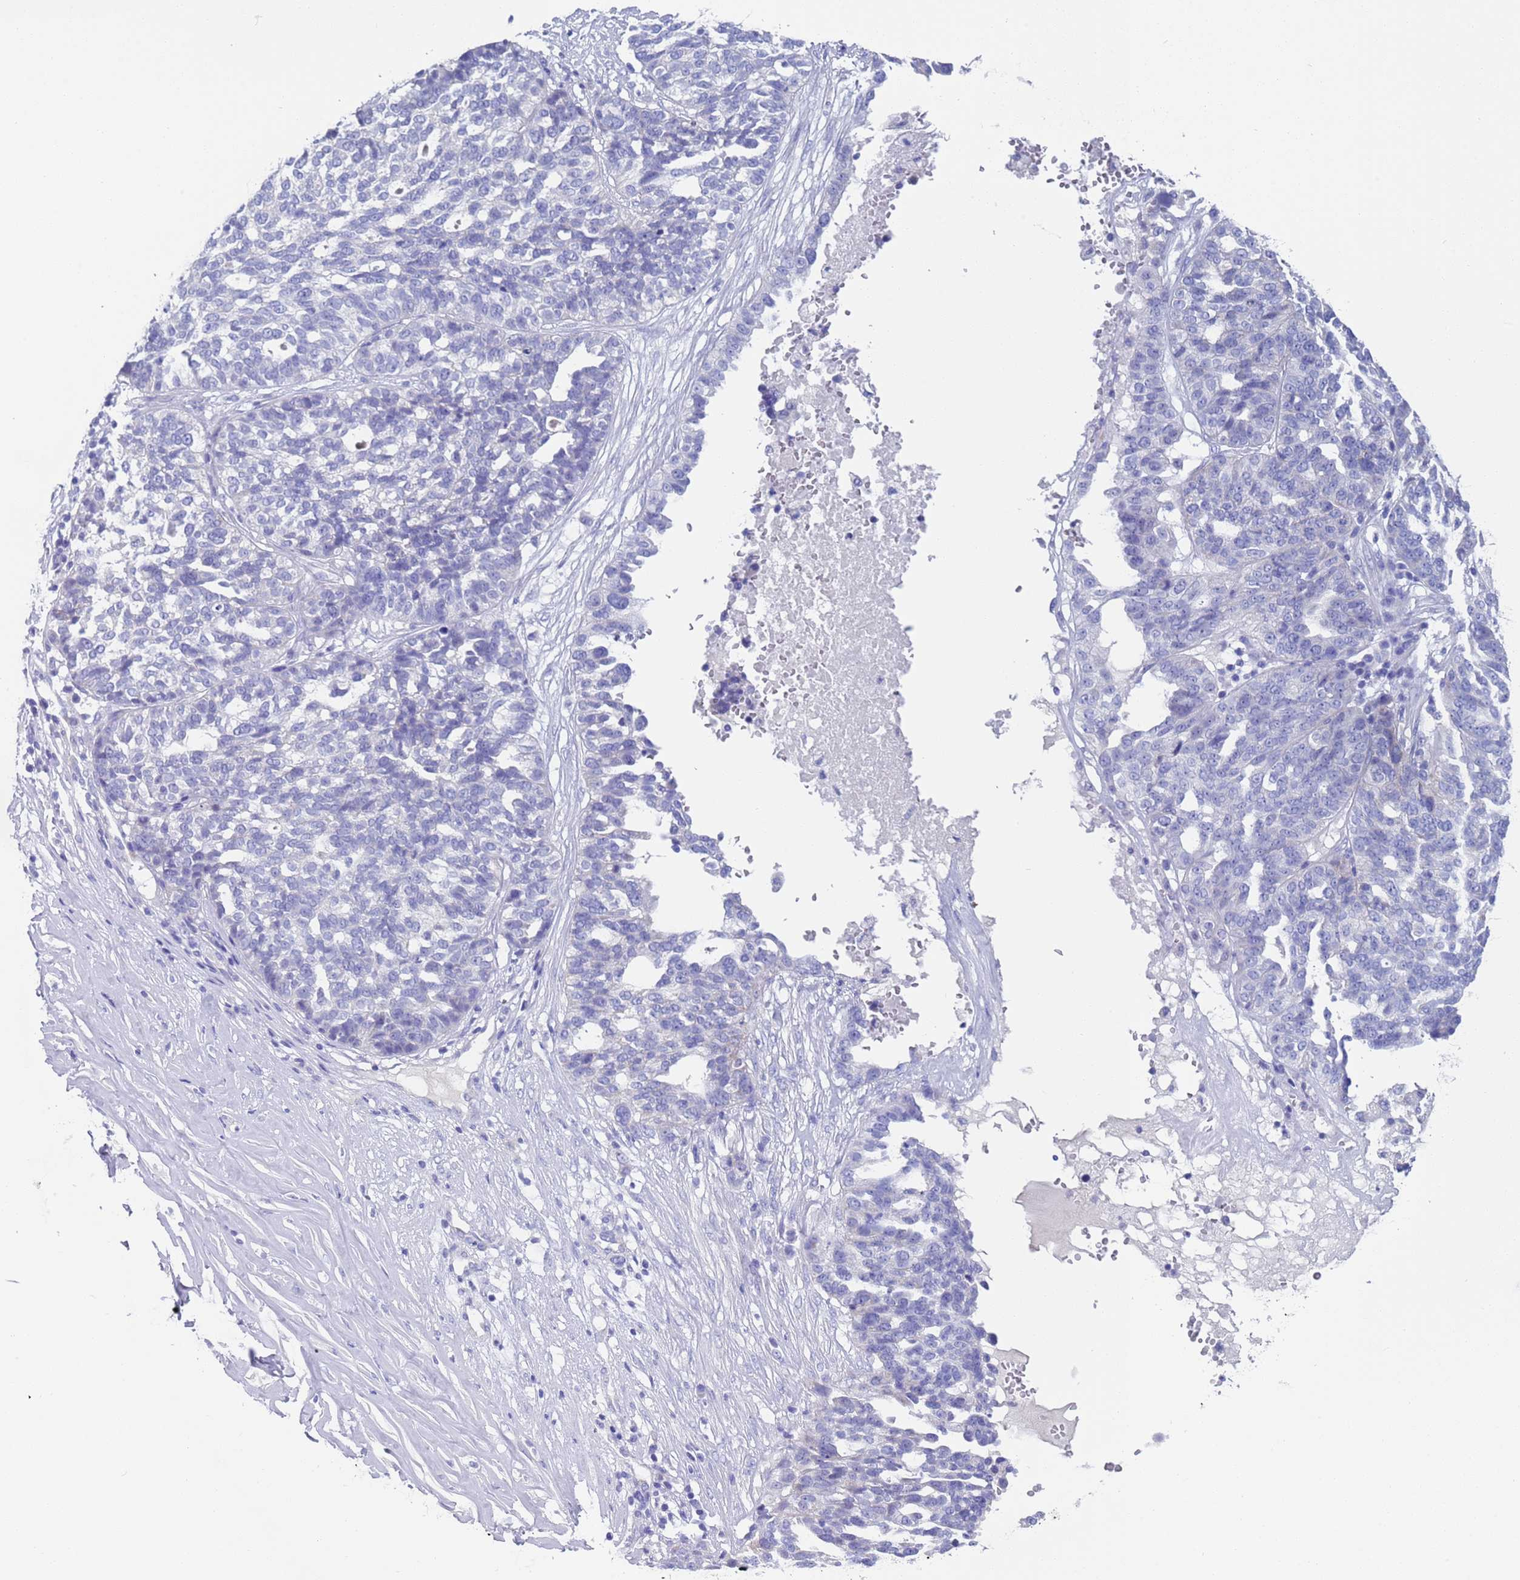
{"staining": {"intensity": "negative", "quantity": "none", "location": "none"}, "tissue": "ovarian cancer", "cell_type": "Tumor cells", "image_type": "cancer", "snomed": [{"axis": "morphology", "description": "Cystadenocarcinoma, serous, NOS"}, {"axis": "topography", "description": "Ovary"}], "caption": "Tumor cells are negative for protein expression in human ovarian serous cystadenocarcinoma. (Stains: DAB (3,3'-diaminobenzidine) IHC with hematoxylin counter stain, Microscopy: brightfield microscopy at high magnification).", "gene": "PET117", "patient": {"sex": "female", "age": 59}}